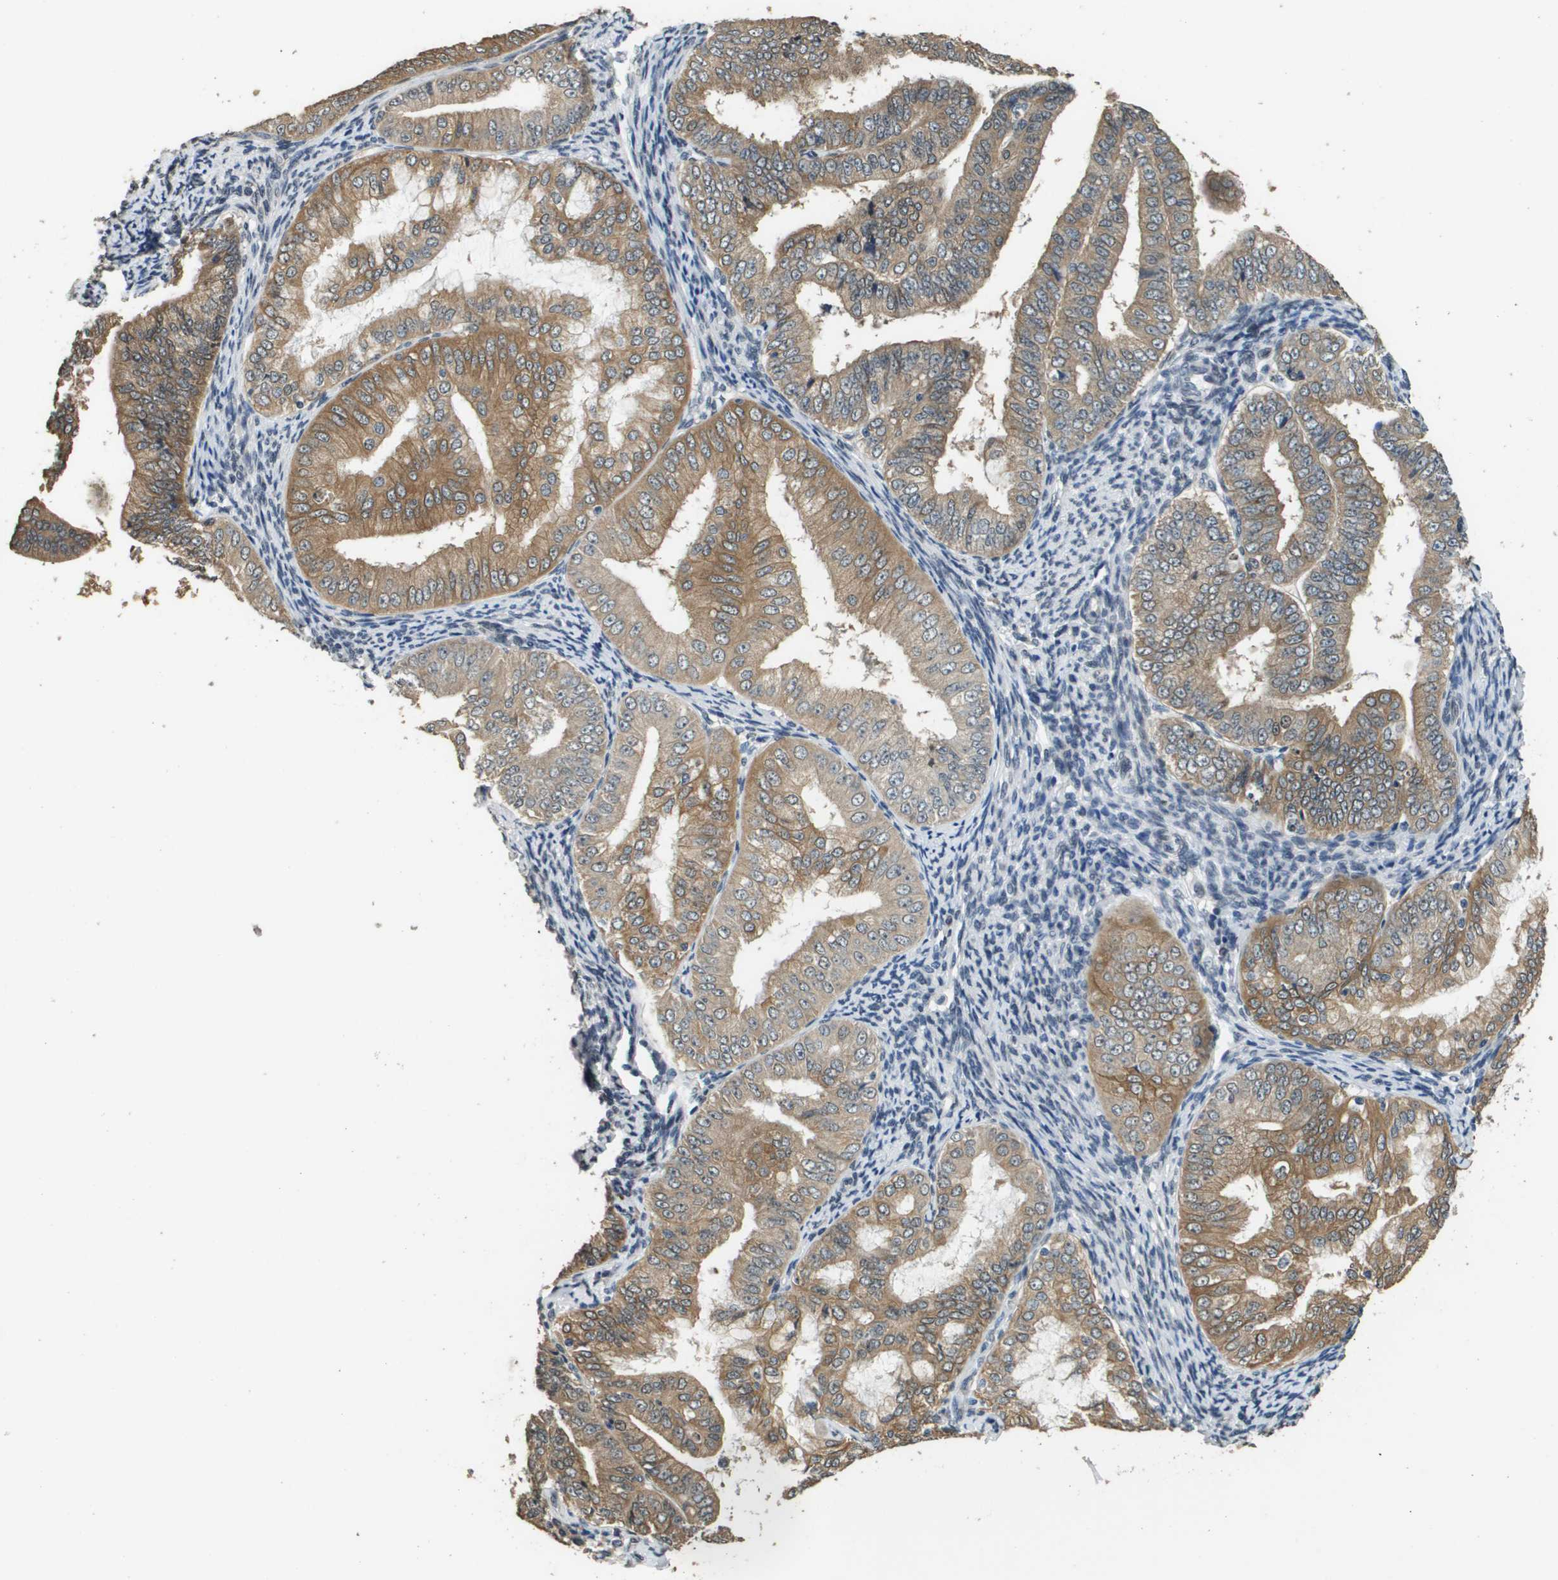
{"staining": {"intensity": "moderate", "quantity": ">75%", "location": "cytoplasmic/membranous"}, "tissue": "endometrial cancer", "cell_type": "Tumor cells", "image_type": "cancer", "snomed": [{"axis": "morphology", "description": "Adenocarcinoma, NOS"}, {"axis": "topography", "description": "Endometrium"}], "caption": "Protein staining shows moderate cytoplasmic/membranous positivity in about >75% of tumor cells in endometrial cancer.", "gene": "FANCC", "patient": {"sex": "female", "age": 63}}